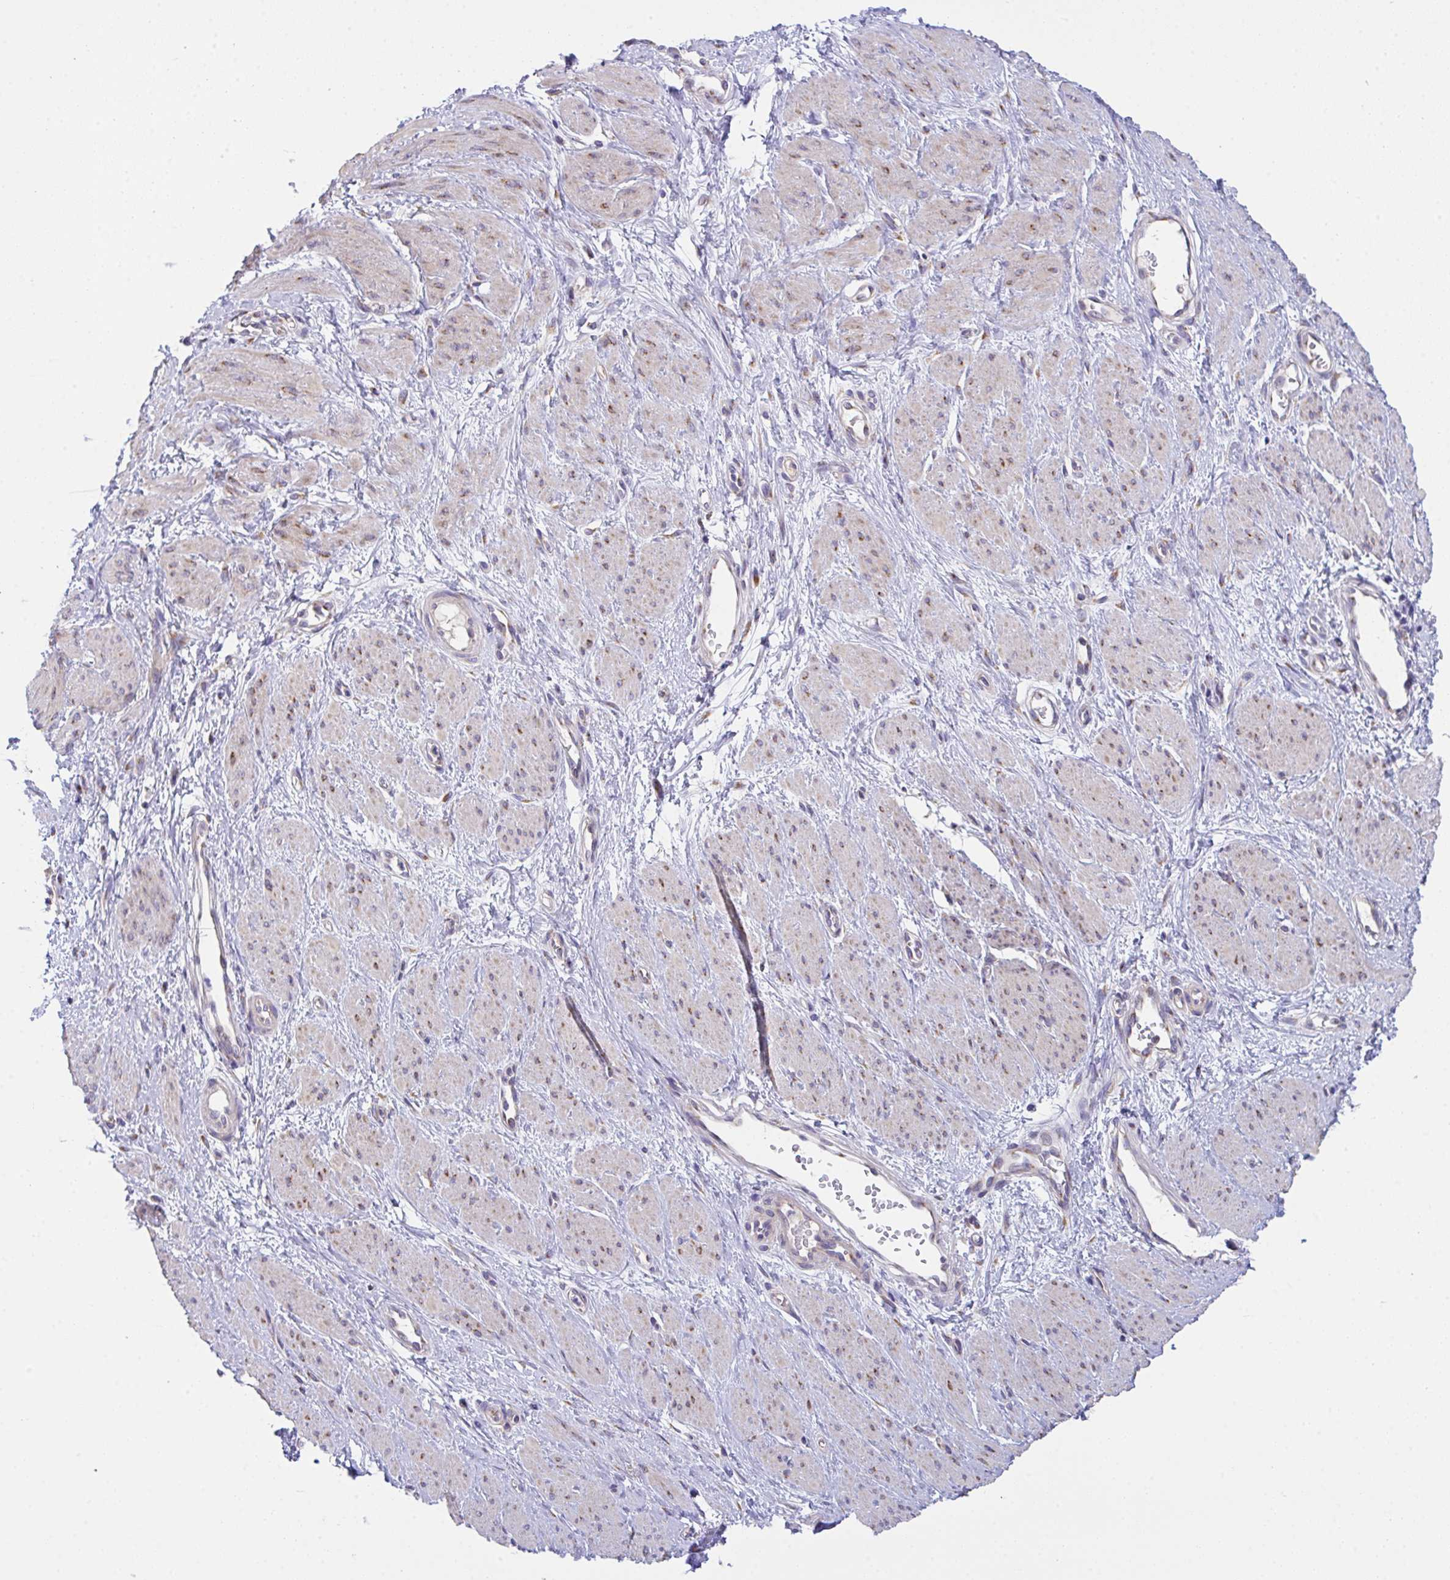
{"staining": {"intensity": "weak", "quantity": "25%-75%", "location": "cytoplasmic/membranous"}, "tissue": "smooth muscle", "cell_type": "Smooth muscle cells", "image_type": "normal", "snomed": [{"axis": "morphology", "description": "Normal tissue, NOS"}, {"axis": "topography", "description": "Smooth muscle"}, {"axis": "topography", "description": "Uterus"}], "caption": "High-power microscopy captured an IHC micrograph of benign smooth muscle, revealing weak cytoplasmic/membranous expression in about 25%-75% of smooth muscle cells.", "gene": "MIA3", "patient": {"sex": "female", "age": 39}}